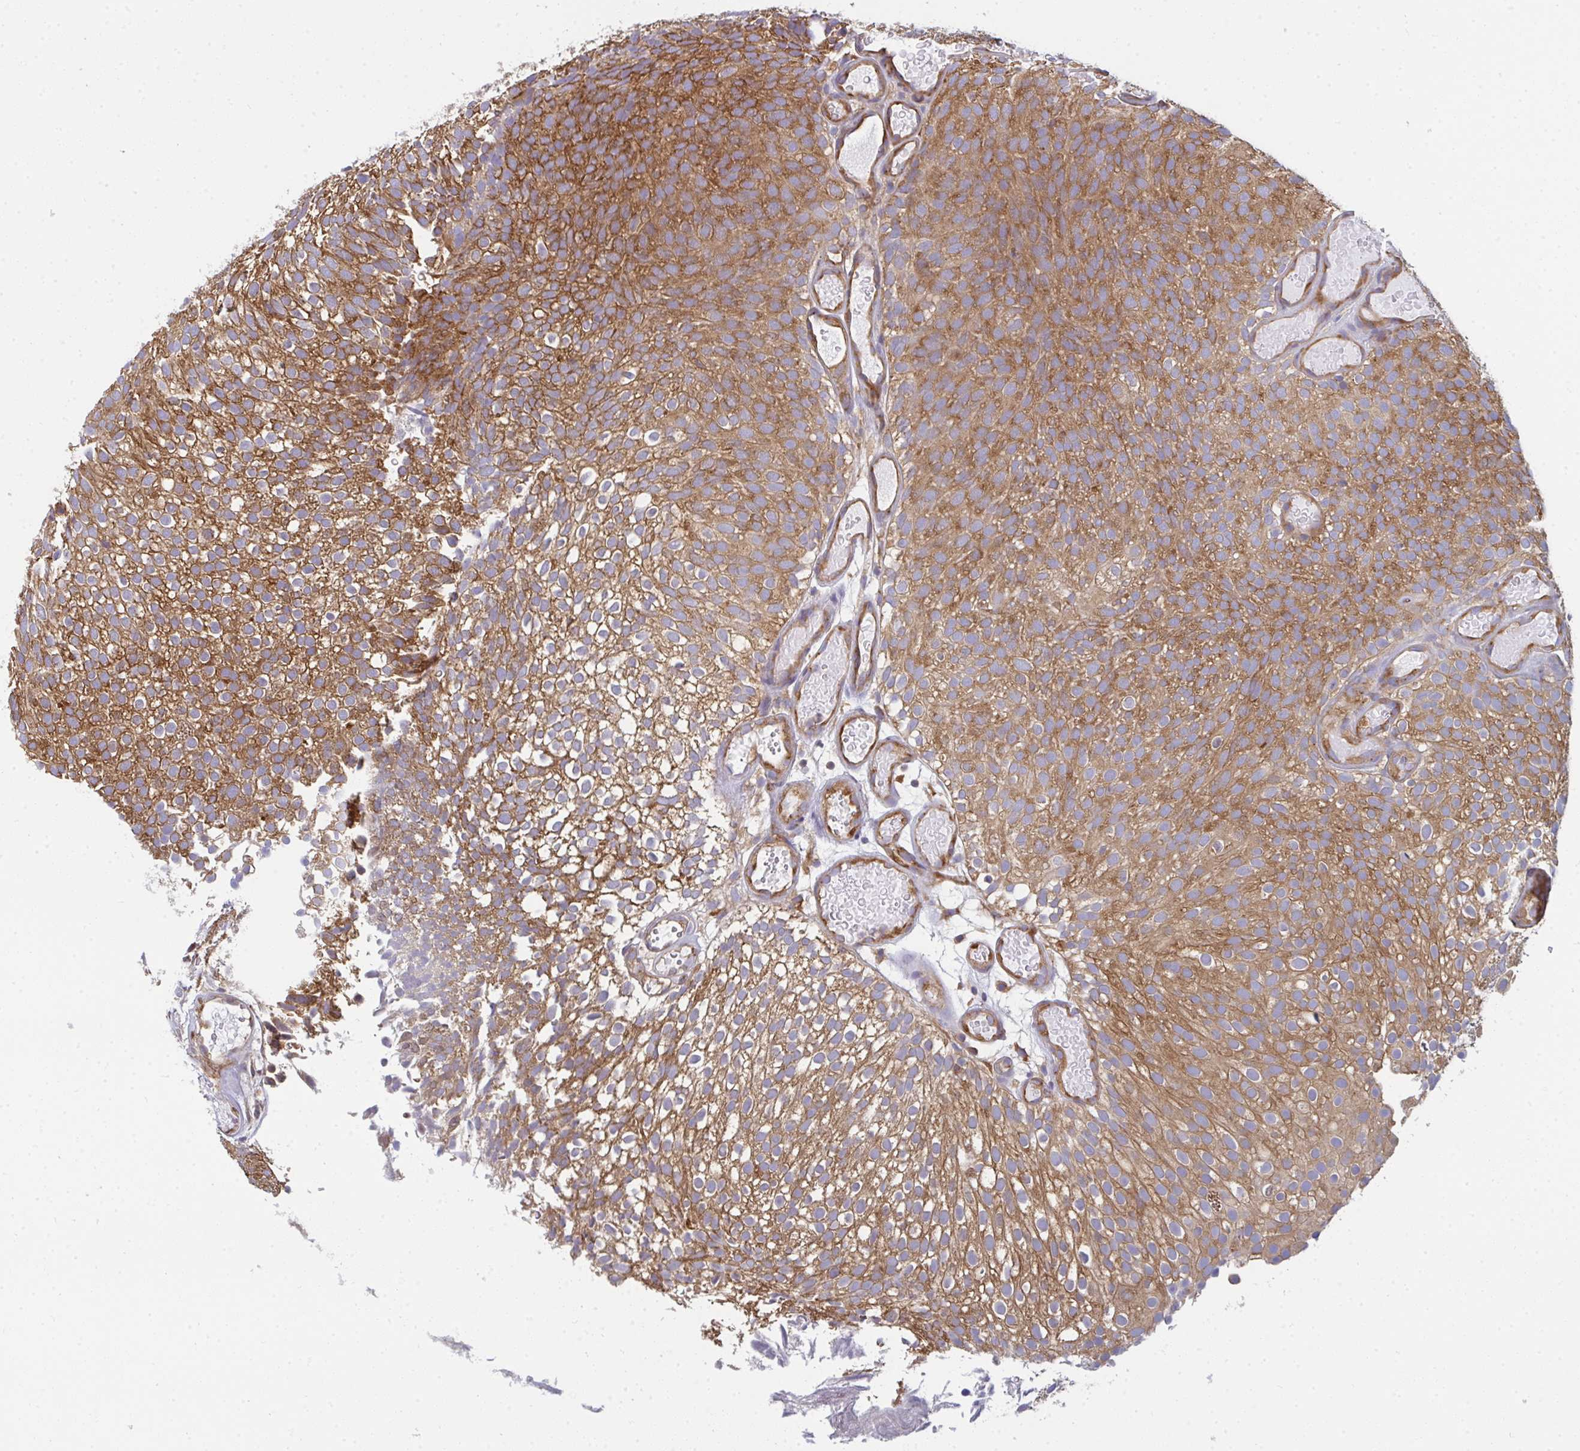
{"staining": {"intensity": "moderate", "quantity": ">75%", "location": "cytoplasmic/membranous"}, "tissue": "urothelial cancer", "cell_type": "Tumor cells", "image_type": "cancer", "snomed": [{"axis": "morphology", "description": "Urothelial carcinoma, Low grade"}, {"axis": "topography", "description": "Urinary bladder"}], "caption": "An immunohistochemistry histopathology image of tumor tissue is shown. Protein staining in brown shows moderate cytoplasmic/membranous positivity in low-grade urothelial carcinoma within tumor cells. The staining was performed using DAB (3,3'-diaminobenzidine) to visualize the protein expression in brown, while the nuclei were stained in blue with hematoxylin (Magnification: 20x).", "gene": "DYNC1I2", "patient": {"sex": "male", "age": 78}}